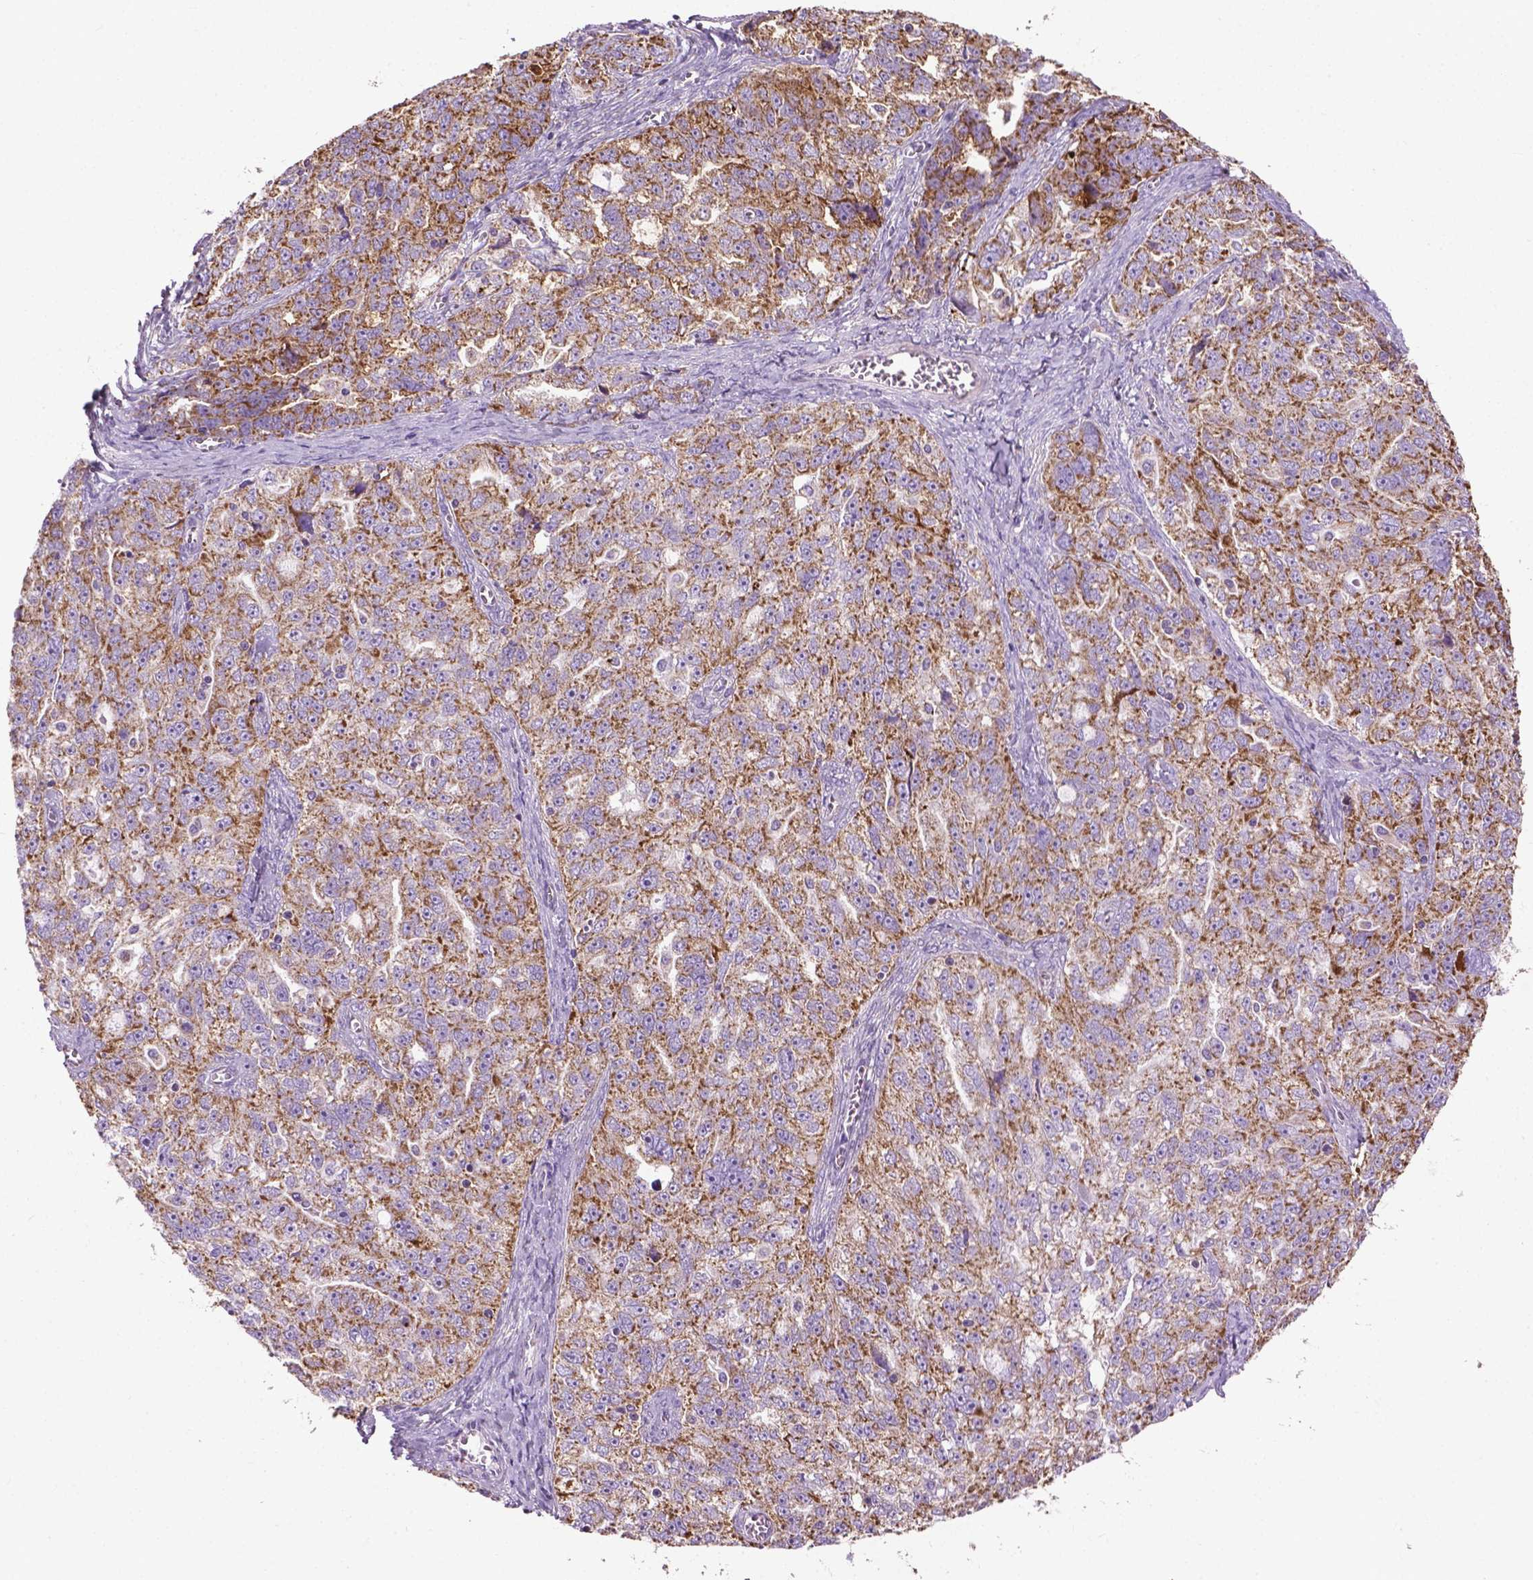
{"staining": {"intensity": "moderate", "quantity": ">75%", "location": "cytoplasmic/membranous"}, "tissue": "ovarian cancer", "cell_type": "Tumor cells", "image_type": "cancer", "snomed": [{"axis": "morphology", "description": "Cystadenocarcinoma, serous, NOS"}, {"axis": "topography", "description": "Ovary"}], "caption": "Moderate cytoplasmic/membranous positivity for a protein is appreciated in approximately >75% of tumor cells of ovarian cancer (serous cystadenocarcinoma) using immunohistochemistry.", "gene": "VDAC1", "patient": {"sex": "female", "age": 51}}